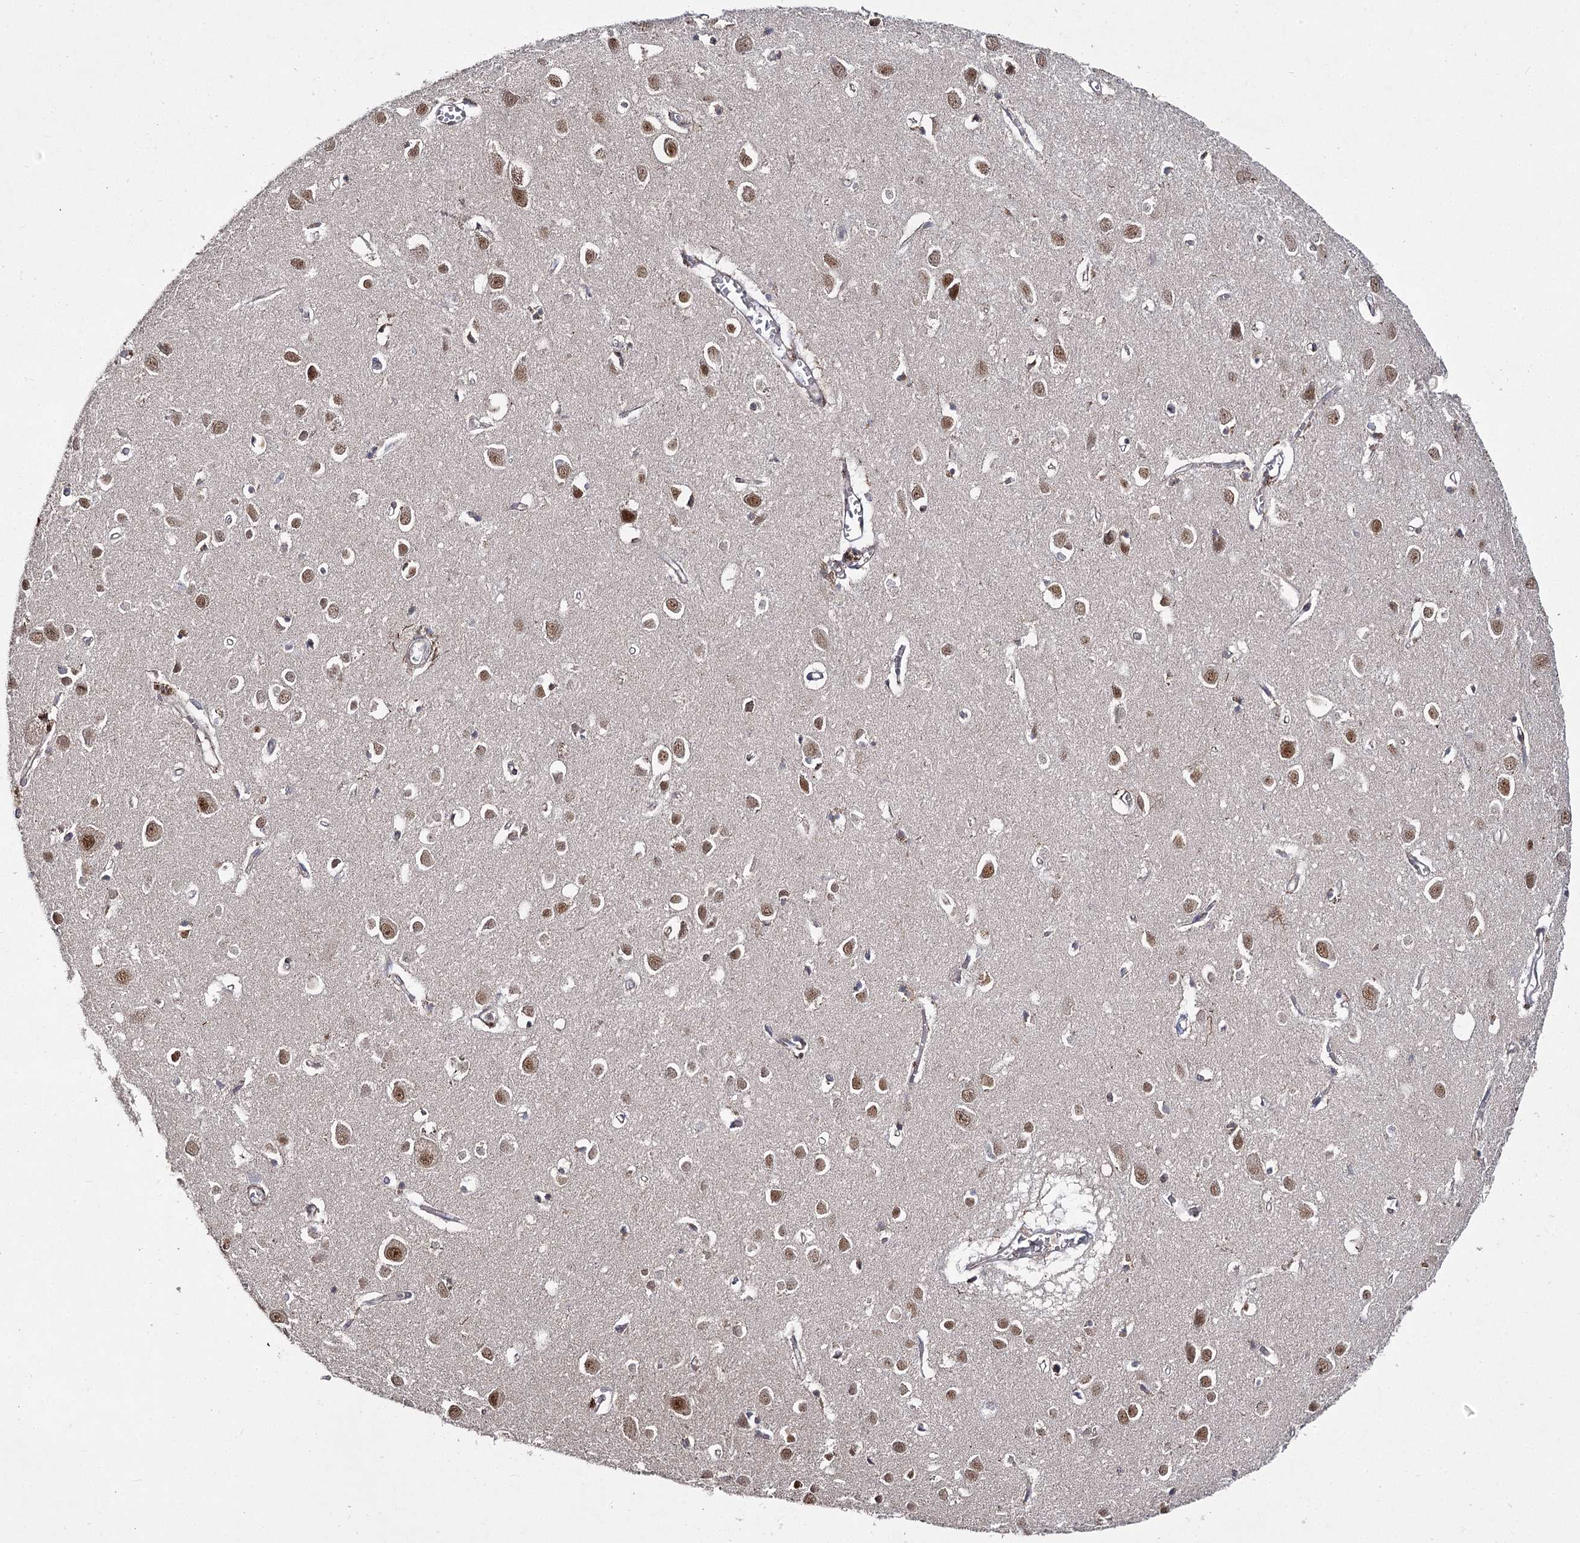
{"staining": {"intensity": "weak", "quantity": "25%-75%", "location": "cytoplasmic/membranous"}, "tissue": "cerebral cortex", "cell_type": "Endothelial cells", "image_type": "normal", "snomed": [{"axis": "morphology", "description": "Normal tissue, NOS"}, {"axis": "topography", "description": "Cerebral cortex"}], "caption": "A high-resolution micrograph shows IHC staining of benign cerebral cortex, which reveals weak cytoplasmic/membranous staining in approximately 25%-75% of endothelial cells. Immunohistochemistry (ihc) stains the protein of interest in brown and the nuclei are stained blue.", "gene": "SLC4A1AP", "patient": {"sex": "female", "age": 64}}